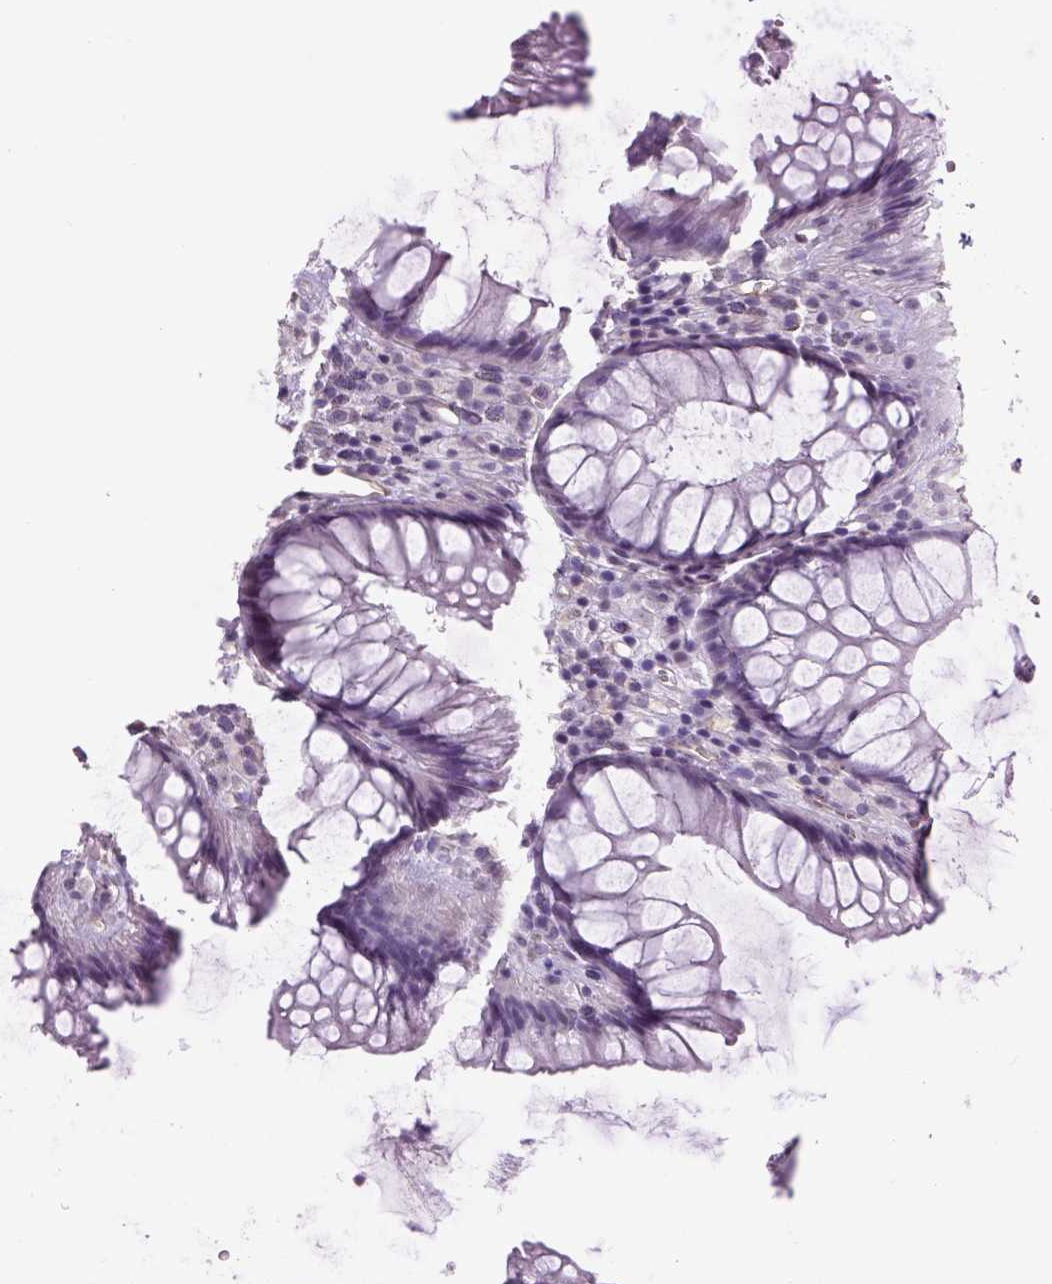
{"staining": {"intensity": "negative", "quantity": "none", "location": "none"}, "tissue": "rectum", "cell_type": "Glandular cells", "image_type": "normal", "snomed": [{"axis": "morphology", "description": "Normal tissue, NOS"}, {"axis": "topography", "description": "Smooth muscle"}, {"axis": "topography", "description": "Rectum"}], "caption": "Glandular cells show no significant protein staining in benign rectum.", "gene": "PRRT1", "patient": {"sex": "male", "age": 53}}